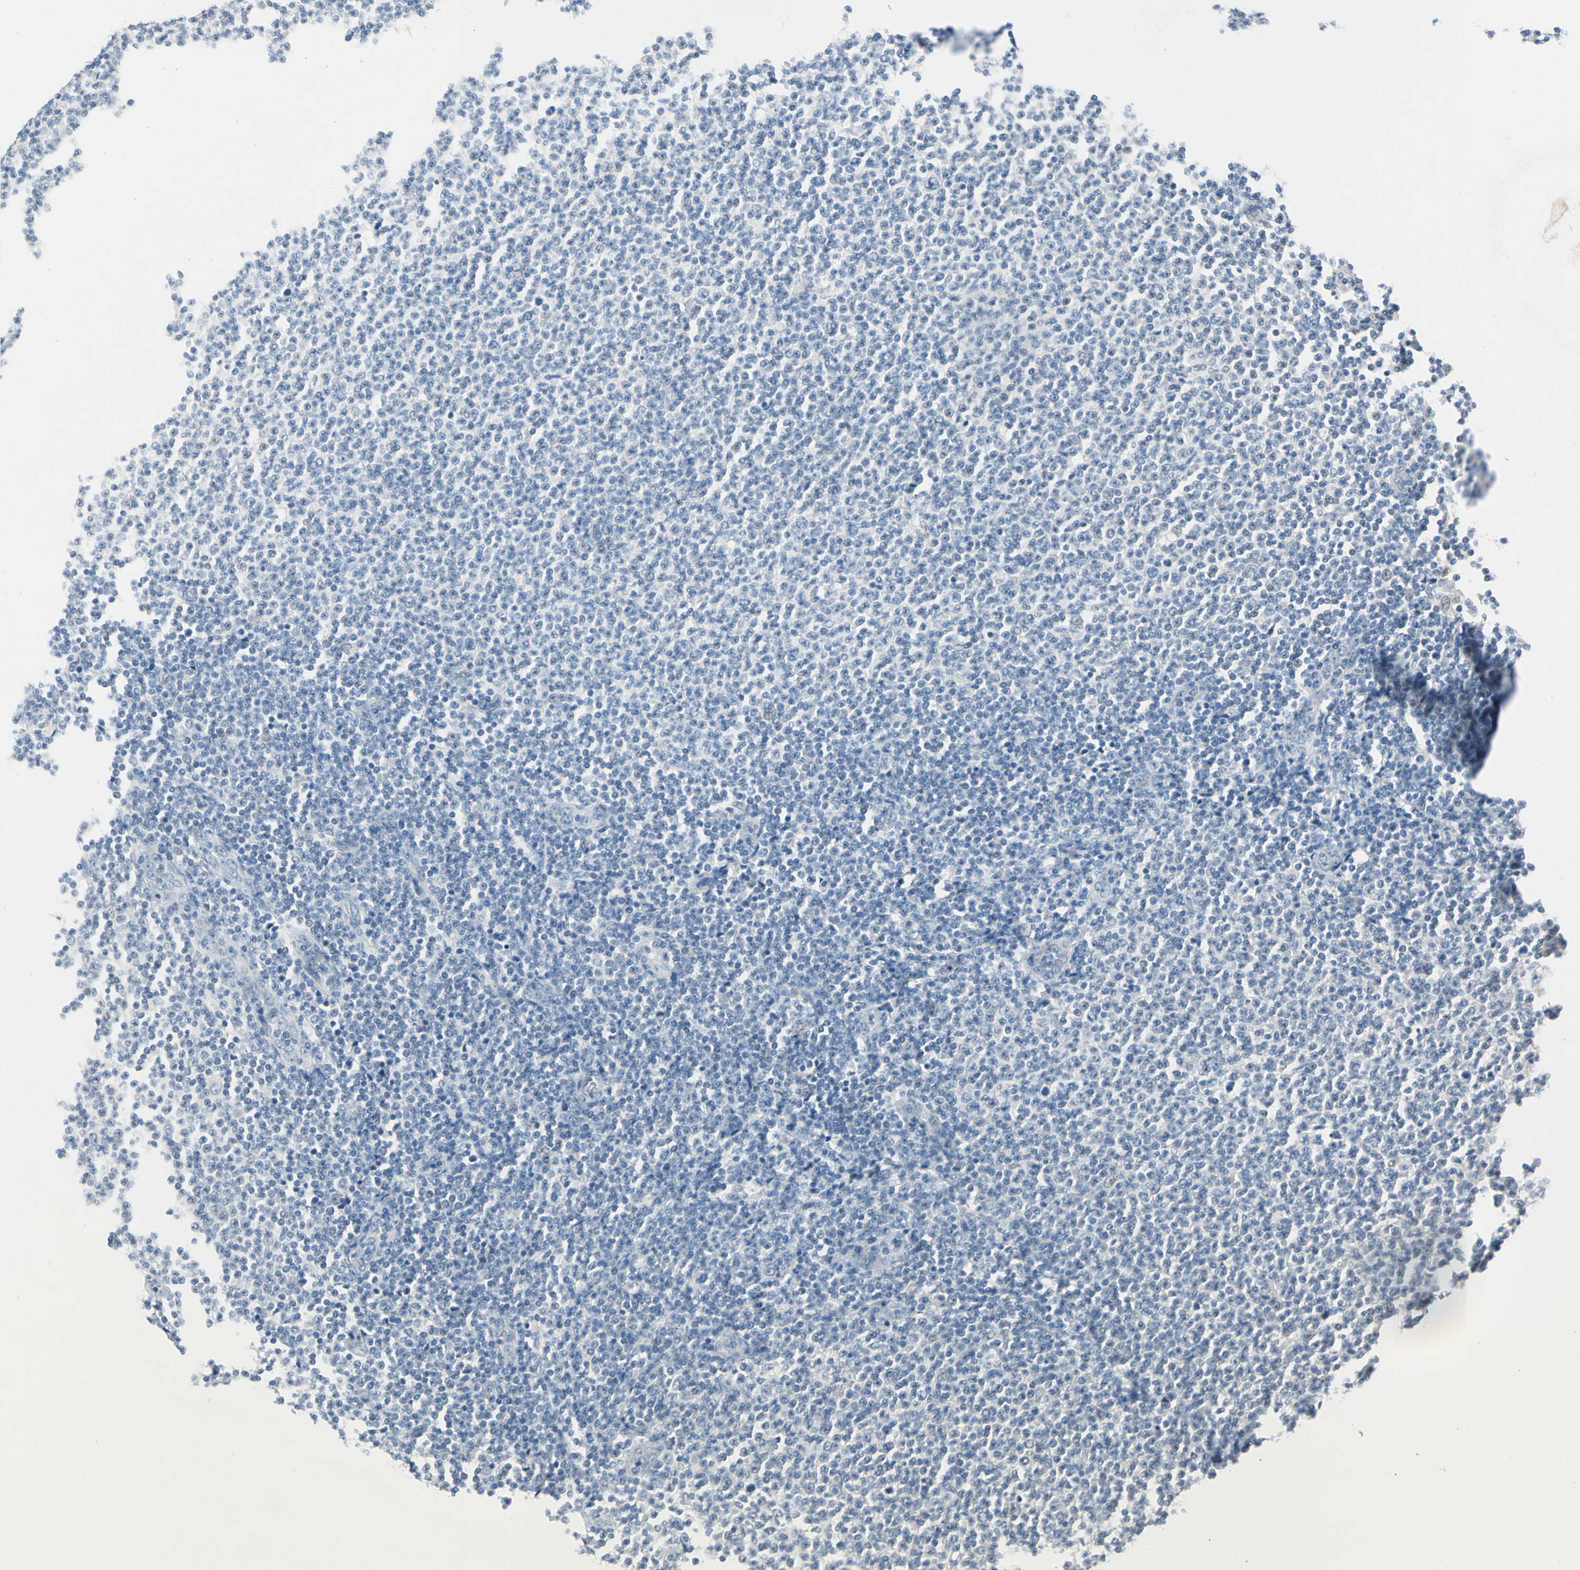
{"staining": {"intensity": "negative", "quantity": "none", "location": "none"}, "tissue": "lymphoma", "cell_type": "Tumor cells", "image_type": "cancer", "snomed": [{"axis": "morphology", "description": "Malignant lymphoma, non-Hodgkin's type, Low grade"}, {"axis": "topography", "description": "Lymph node"}], "caption": "Immunohistochemistry micrograph of neoplastic tissue: malignant lymphoma, non-Hodgkin's type (low-grade) stained with DAB reveals no significant protein positivity in tumor cells.", "gene": "CA1", "patient": {"sex": "male", "age": 66}}